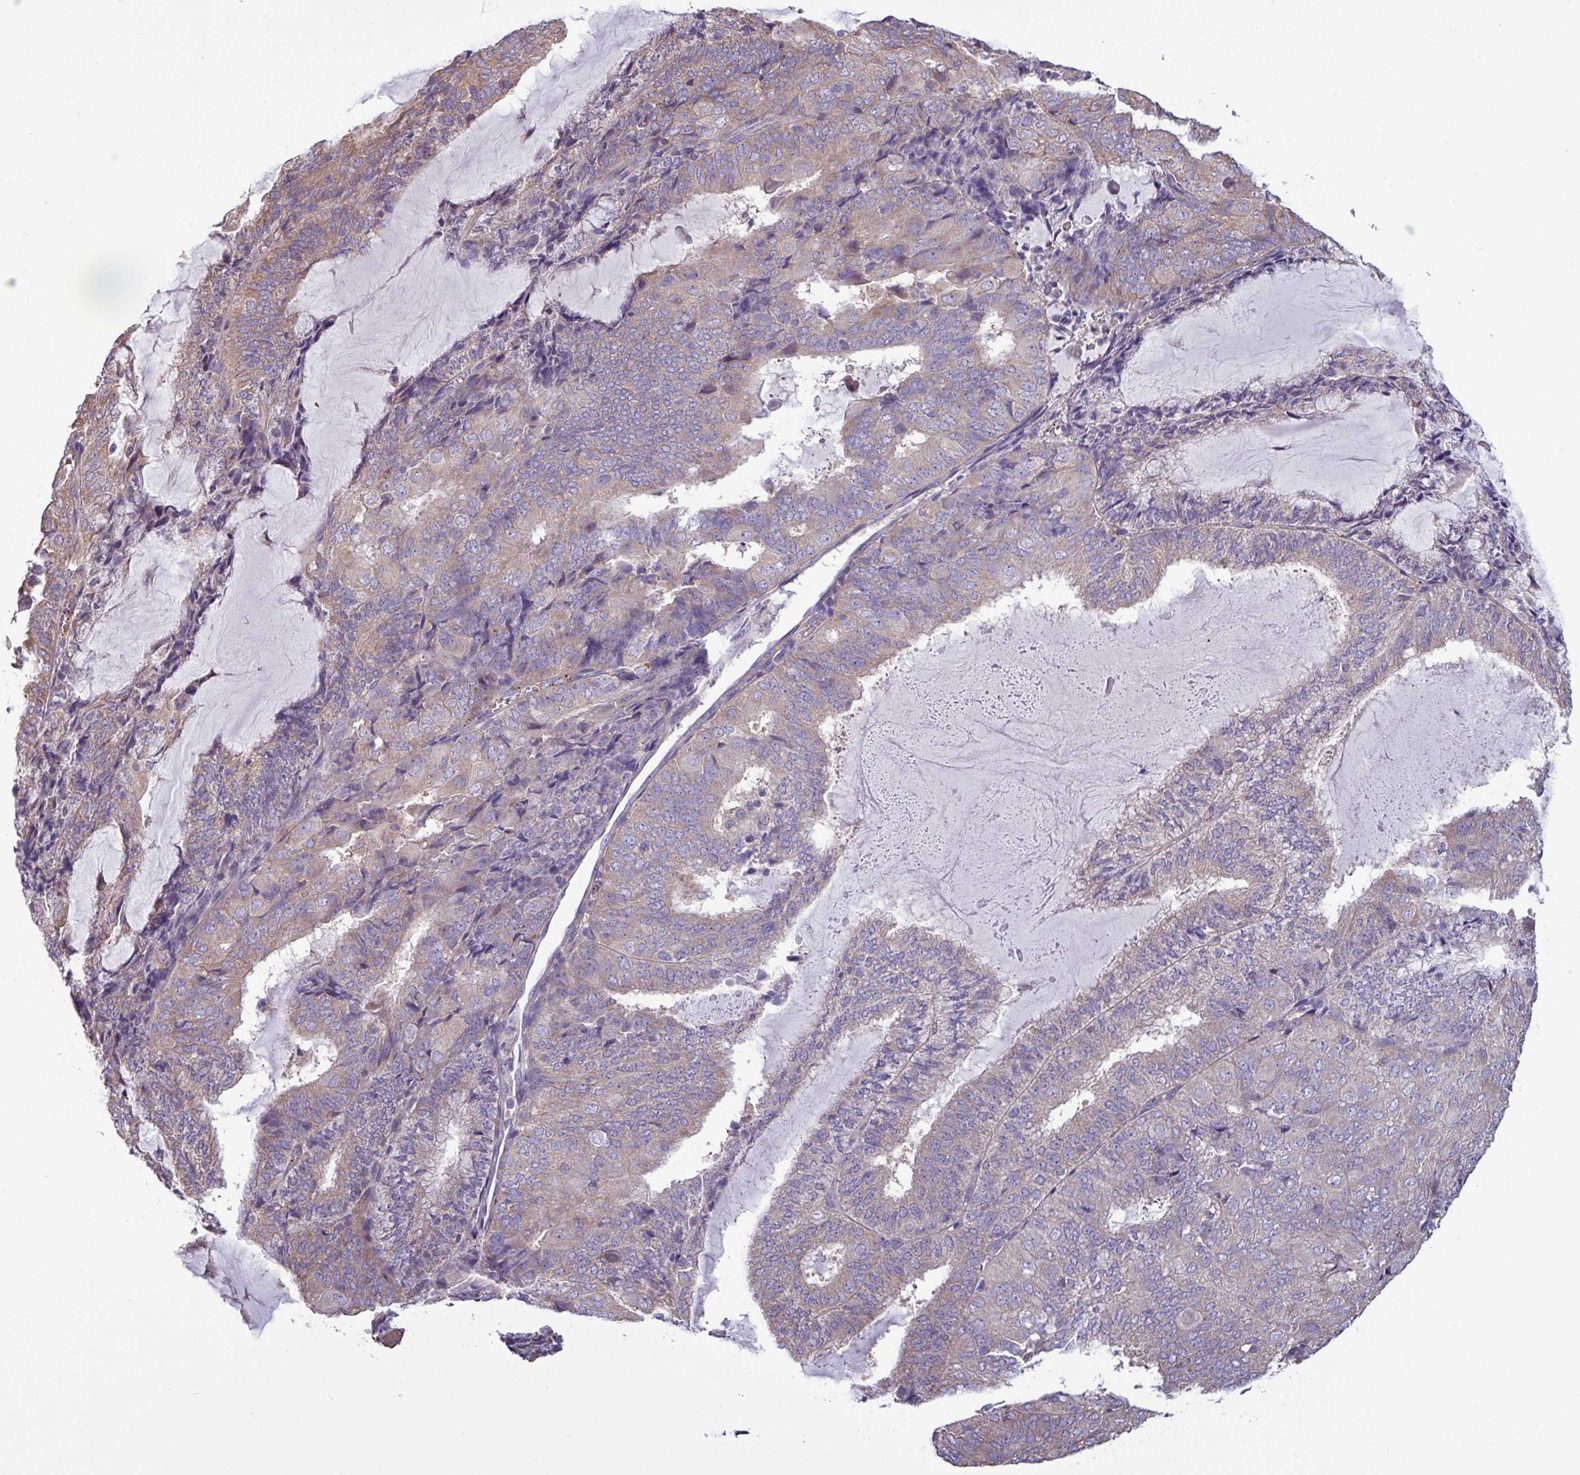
{"staining": {"intensity": "weak", "quantity": "25%-75%", "location": "cytoplasmic/membranous"}, "tissue": "endometrial cancer", "cell_type": "Tumor cells", "image_type": "cancer", "snomed": [{"axis": "morphology", "description": "Adenocarcinoma, NOS"}, {"axis": "topography", "description": "Endometrium"}], "caption": "Immunohistochemistry (IHC) micrograph of human adenocarcinoma (endometrial) stained for a protein (brown), which reveals low levels of weak cytoplasmic/membranous positivity in approximately 25%-75% of tumor cells.", "gene": "PPM1J", "patient": {"sex": "female", "age": 81}}